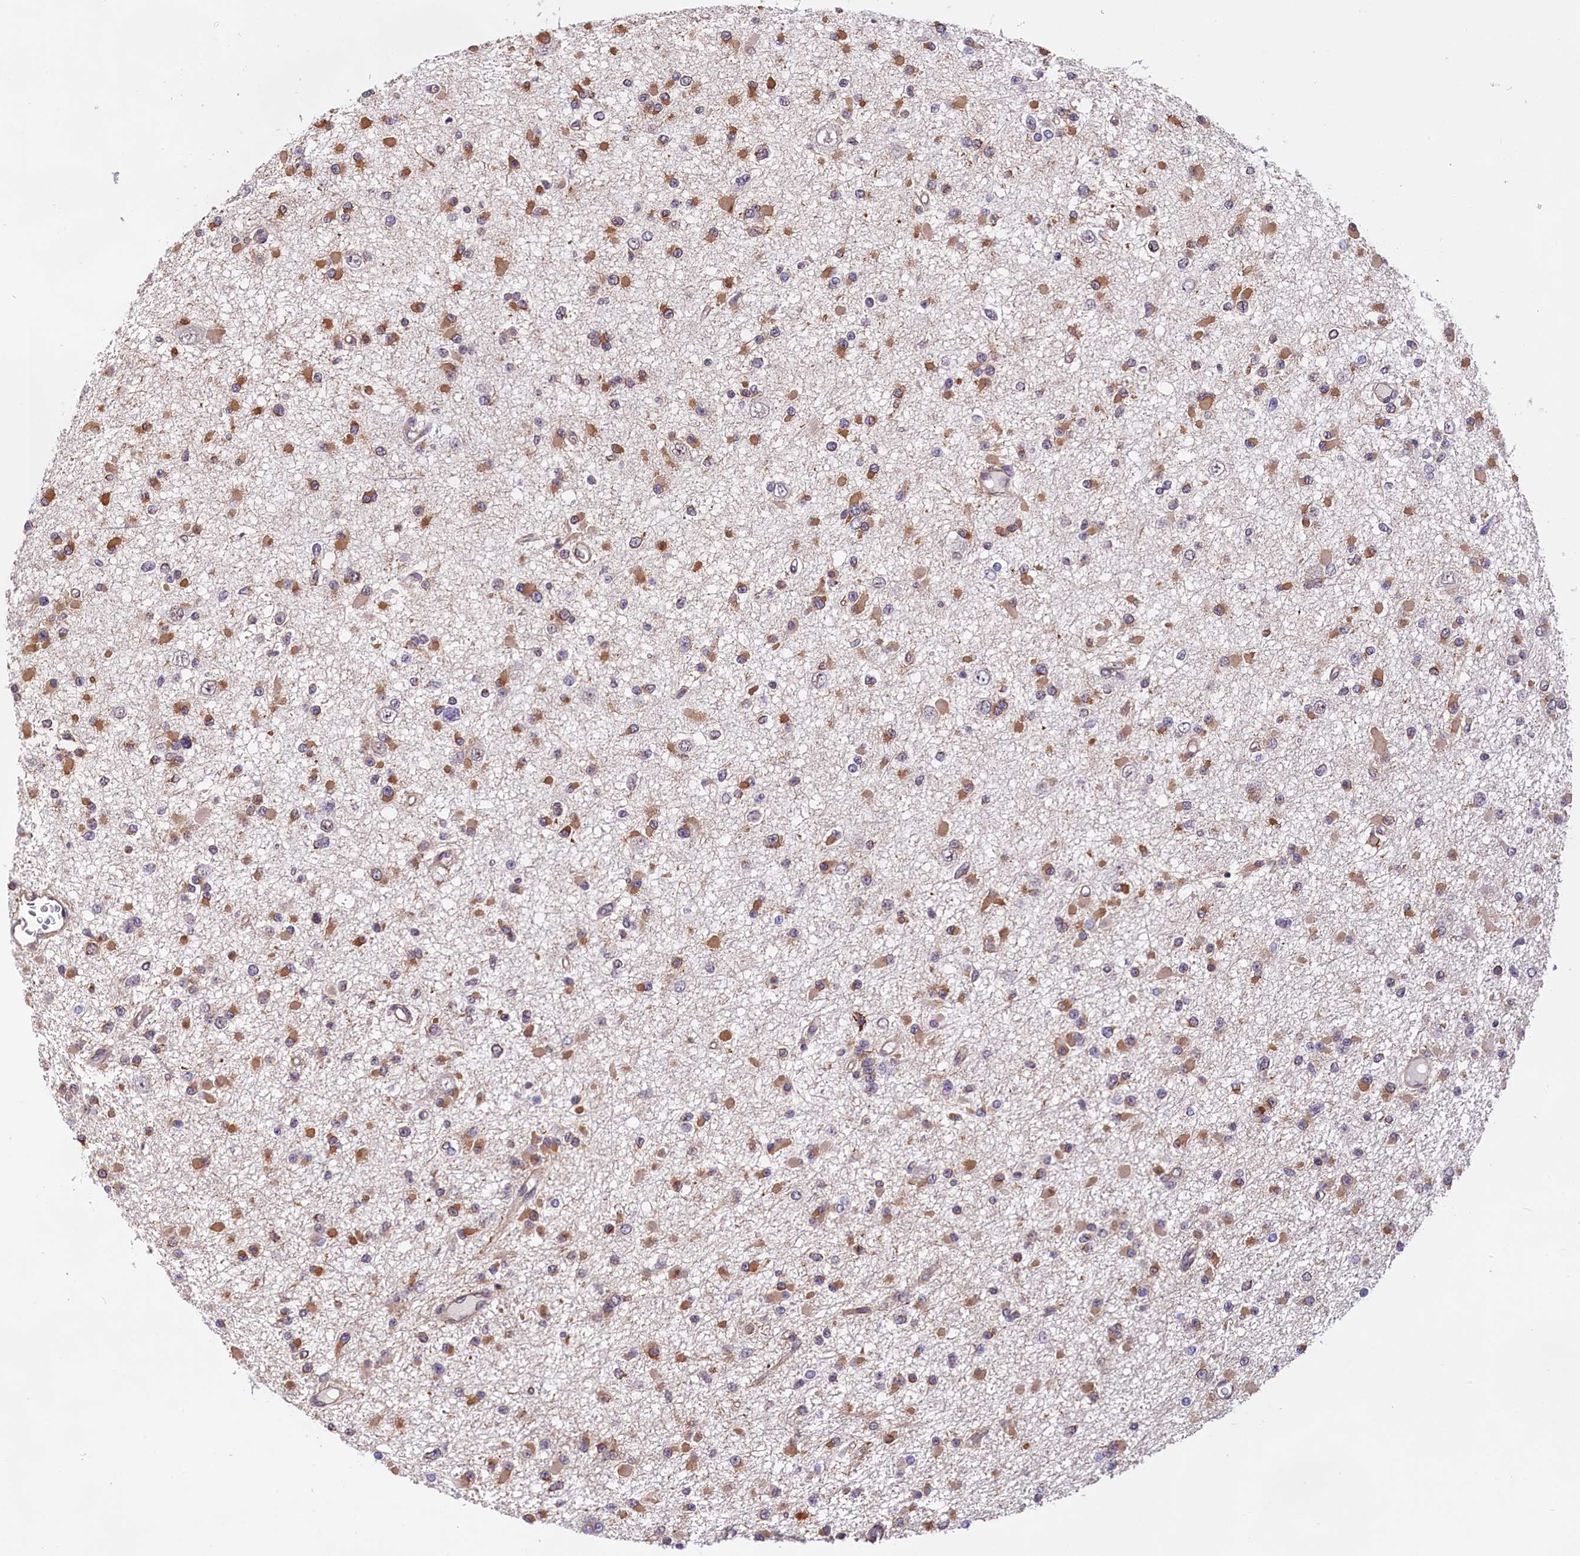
{"staining": {"intensity": "moderate", "quantity": "25%-75%", "location": "cytoplasmic/membranous"}, "tissue": "glioma", "cell_type": "Tumor cells", "image_type": "cancer", "snomed": [{"axis": "morphology", "description": "Glioma, malignant, Low grade"}, {"axis": "topography", "description": "Brain"}], "caption": "A high-resolution histopathology image shows IHC staining of malignant glioma (low-grade), which demonstrates moderate cytoplasmic/membranous staining in approximately 25%-75% of tumor cells.", "gene": "ZC3H4", "patient": {"sex": "female", "age": 22}}